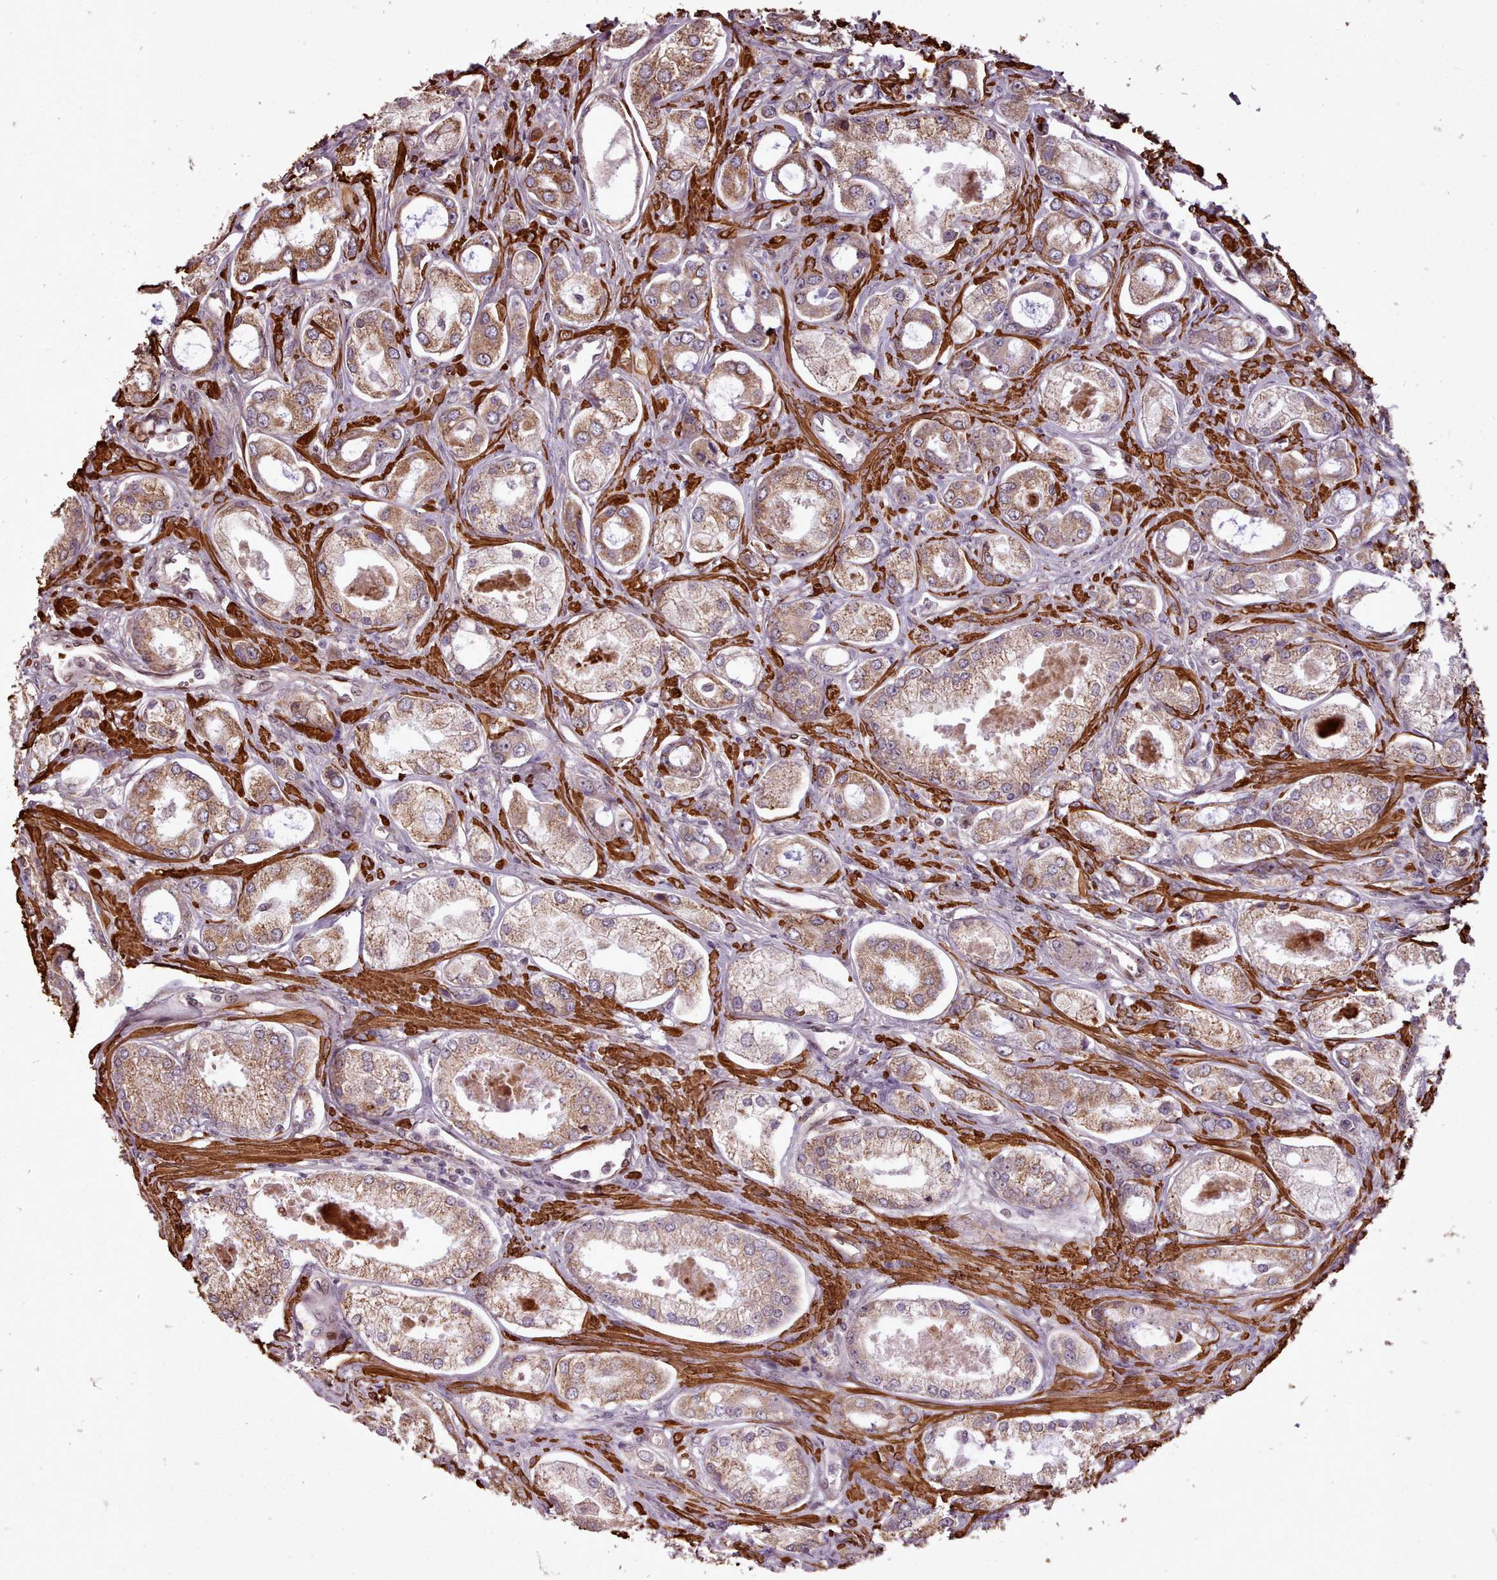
{"staining": {"intensity": "moderate", "quantity": ">75%", "location": "cytoplasmic/membranous"}, "tissue": "prostate cancer", "cell_type": "Tumor cells", "image_type": "cancer", "snomed": [{"axis": "morphology", "description": "Adenocarcinoma, Low grade"}, {"axis": "topography", "description": "Prostate"}], "caption": "A photomicrograph of prostate adenocarcinoma (low-grade) stained for a protein exhibits moderate cytoplasmic/membranous brown staining in tumor cells.", "gene": "CABP1", "patient": {"sex": "male", "age": 68}}